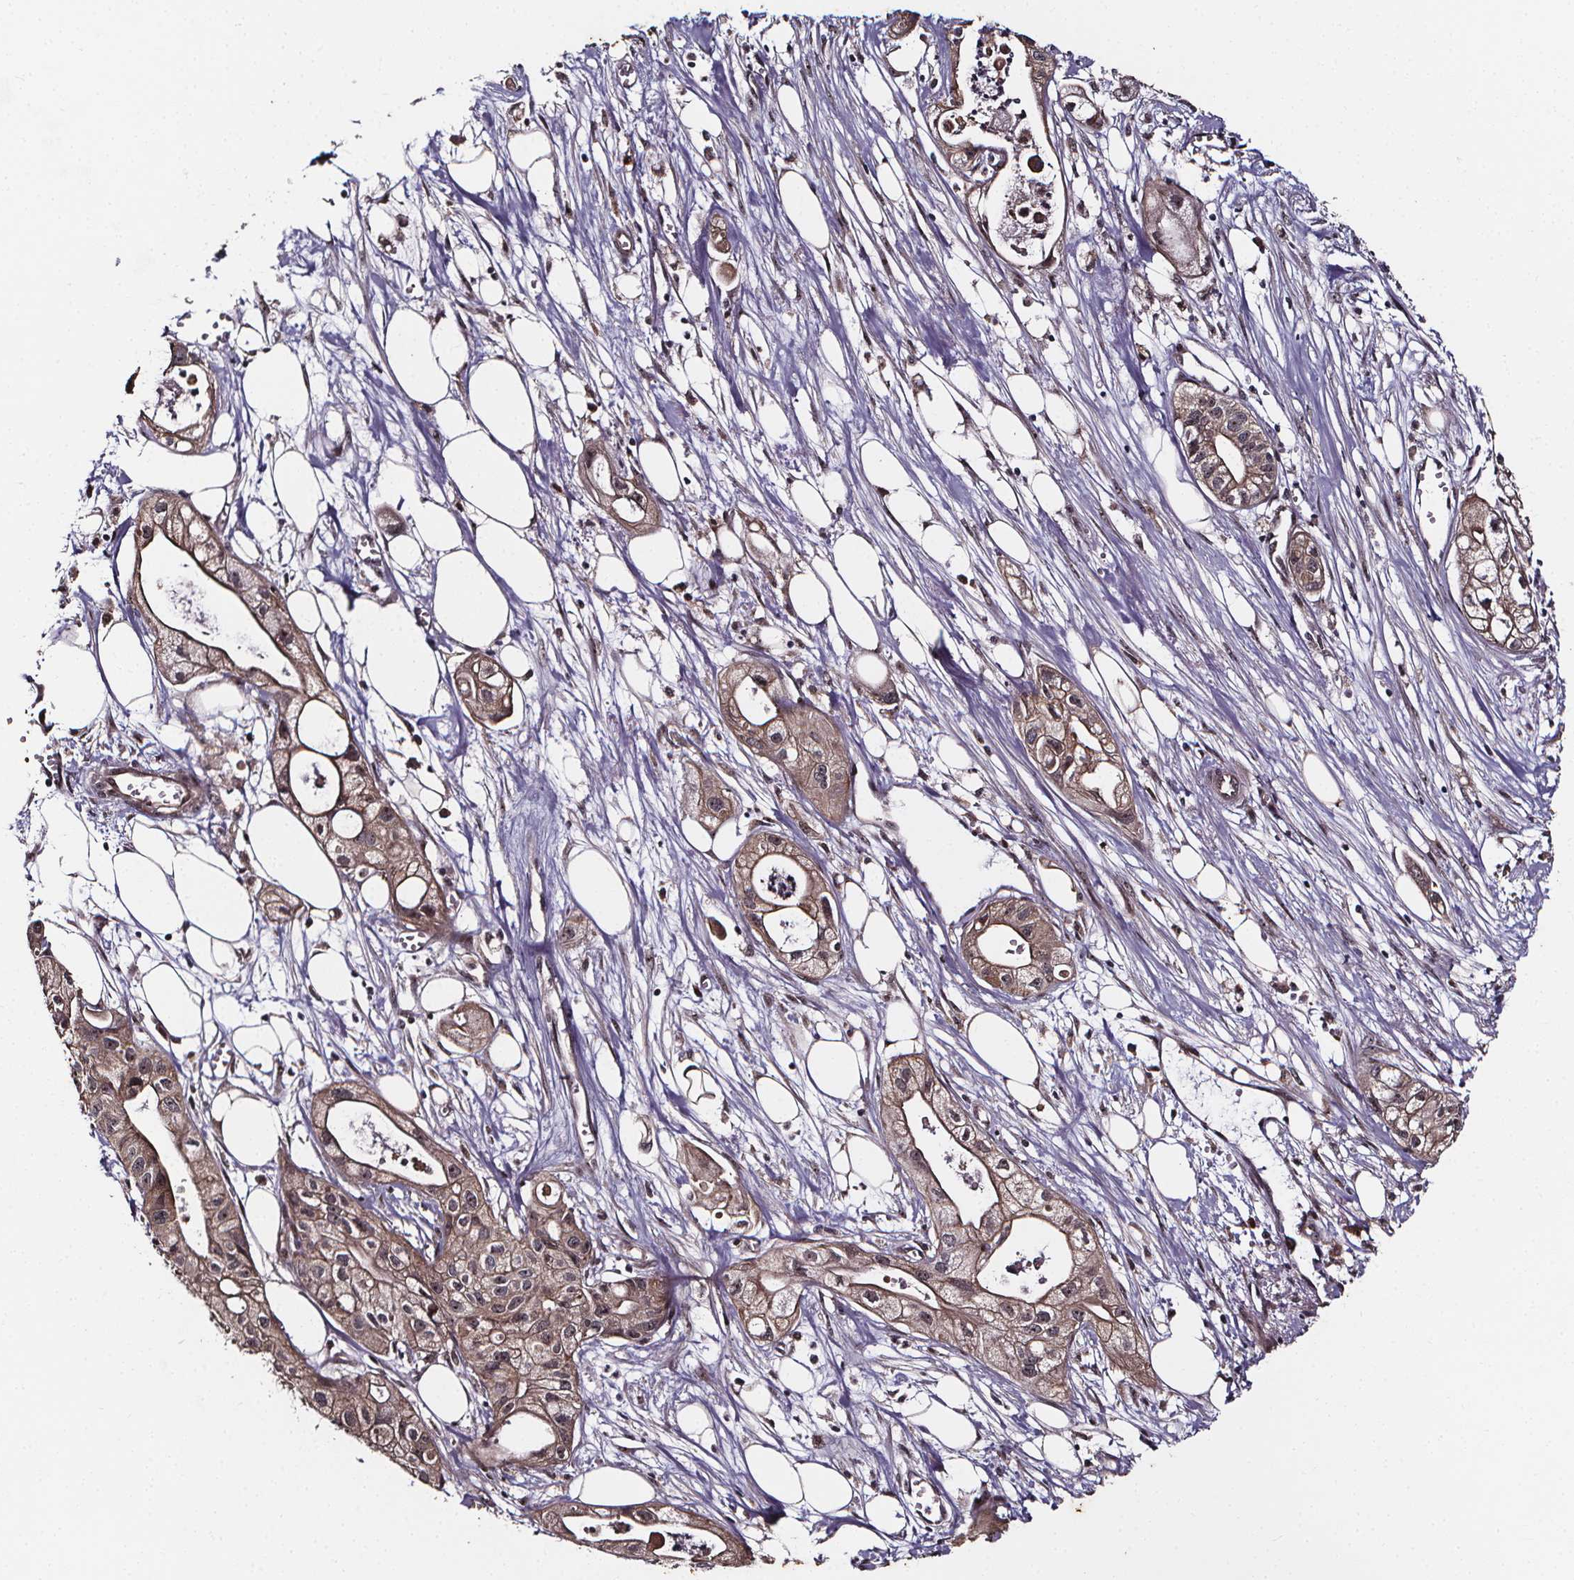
{"staining": {"intensity": "weak", "quantity": ">75%", "location": "cytoplasmic/membranous"}, "tissue": "pancreatic cancer", "cell_type": "Tumor cells", "image_type": "cancer", "snomed": [{"axis": "morphology", "description": "Adenocarcinoma, NOS"}, {"axis": "topography", "description": "Pancreas"}], "caption": "Protein staining of adenocarcinoma (pancreatic) tissue displays weak cytoplasmic/membranous staining in approximately >75% of tumor cells.", "gene": "DDIT3", "patient": {"sex": "male", "age": 70}}